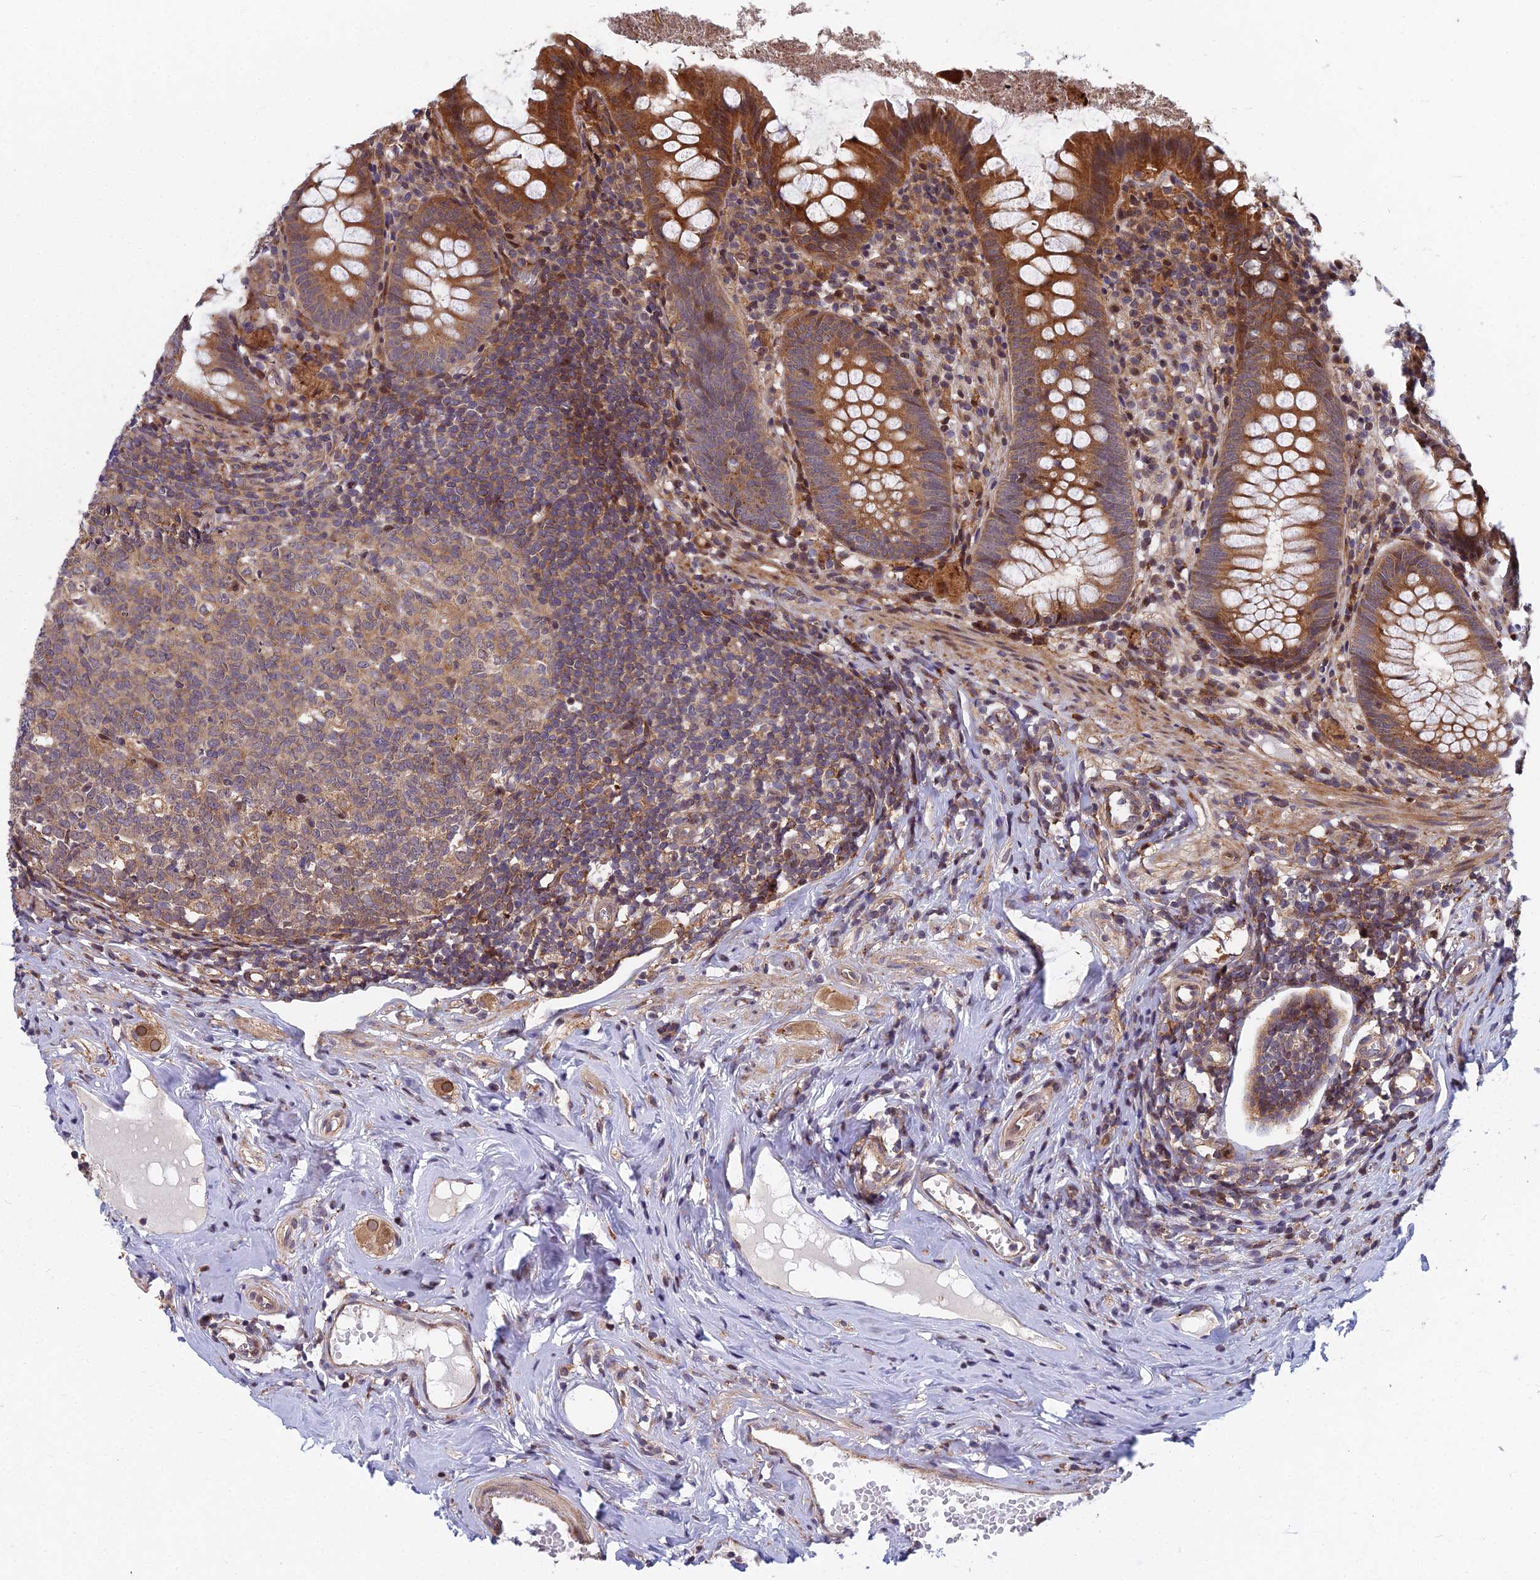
{"staining": {"intensity": "moderate", "quantity": ">75%", "location": "cytoplasmic/membranous,nuclear"}, "tissue": "appendix", "cell_type": "Glandular cells", "image_type": "normal", "snomed": [{"axis": "morphology", "description": "Normal tissue, NOS"}, {"axis": "topography", "description": "Appendix"}], "caption": "High-magnification brightfield microscopy of normal appendix stained with DAB (brown) and counterstained with hematoxylin (blue). glandular cells exhibit moderate cytoplasmic/membranous,nuclear expression is appreciated in approximately>75% of cells.", "gene": "COMMD2", "patient": {"sex": "female", "age": 51}}